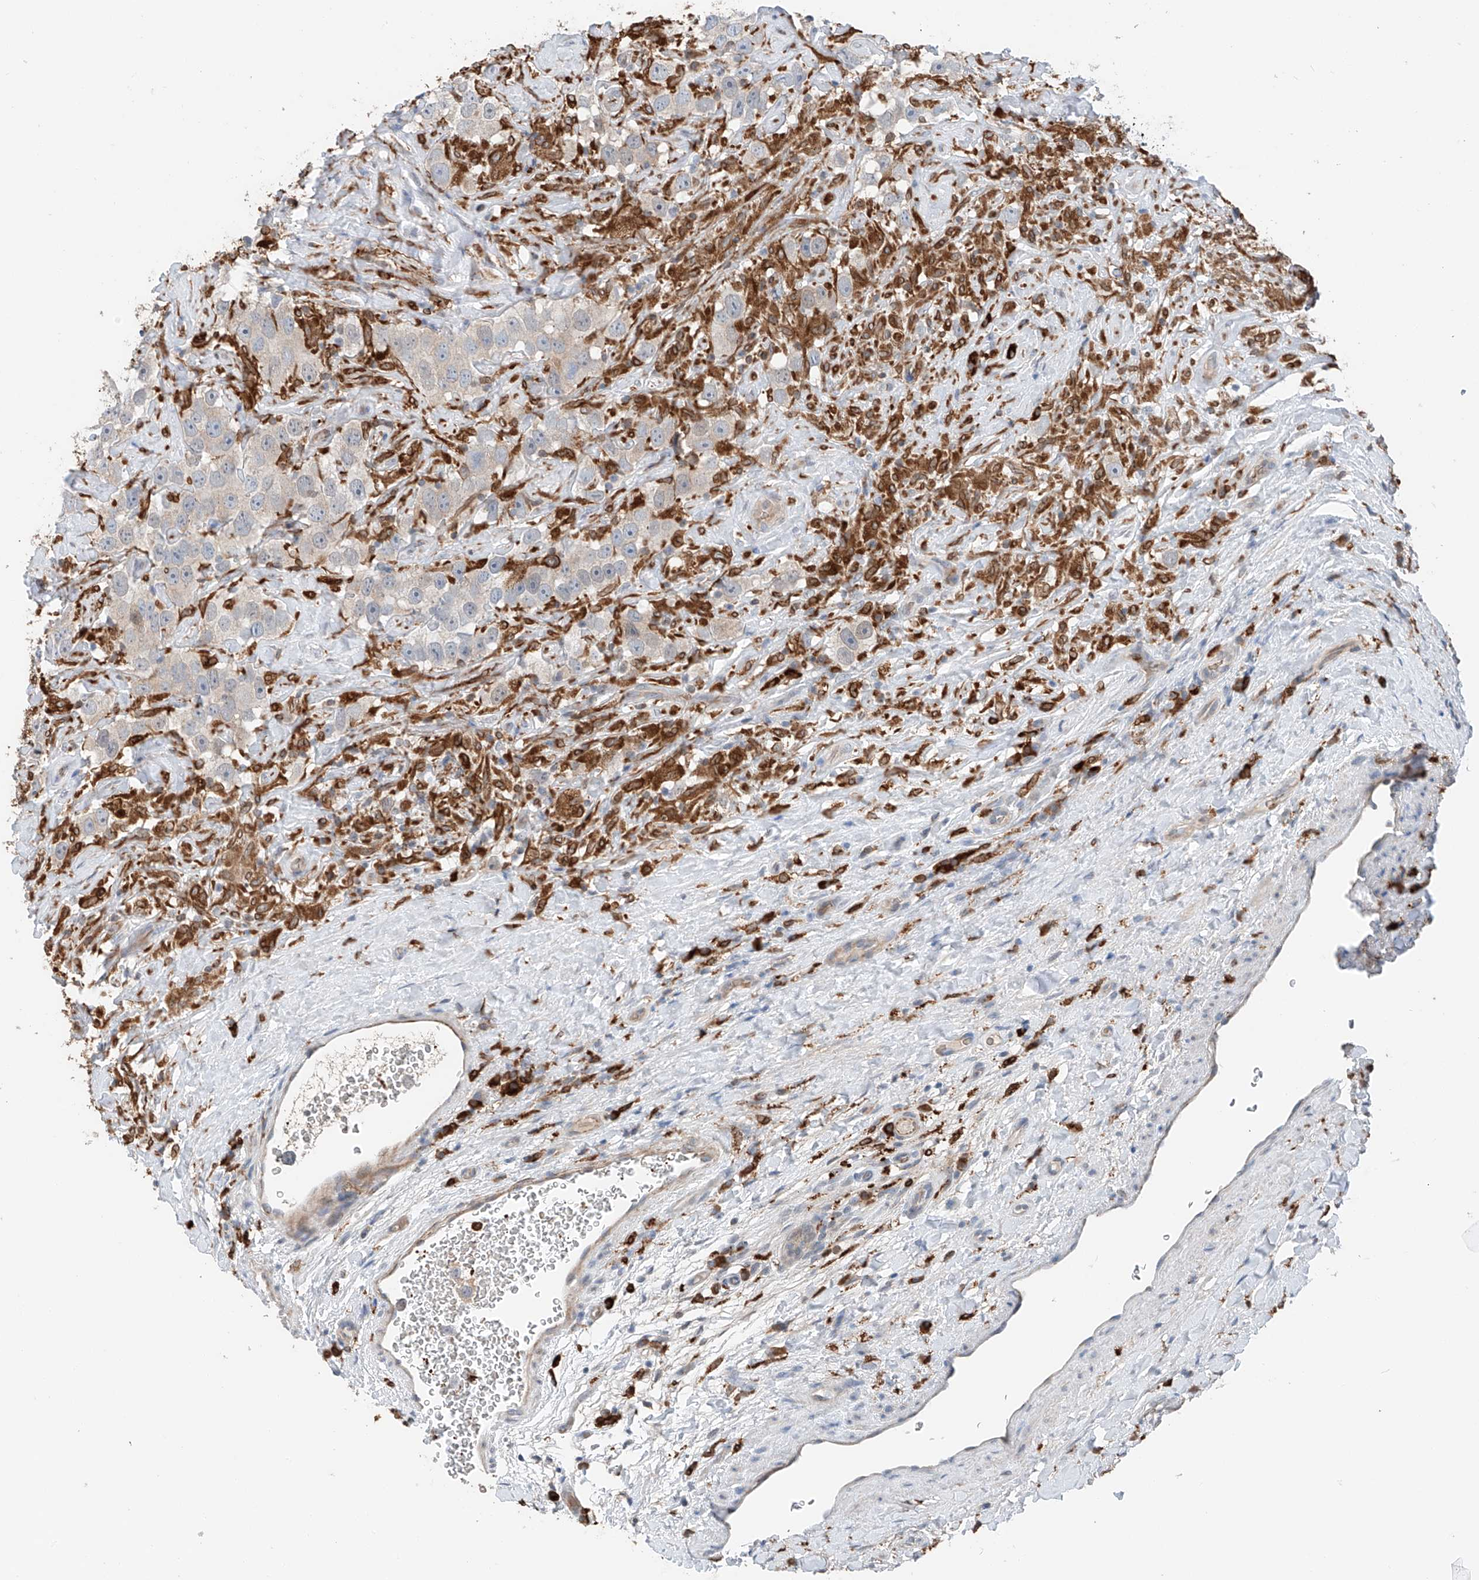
{"staining": {"intensity": "negative", "quantity": "none", "location": "none"}, "tissue": "testis cancer", "cell_type": "Tumor cells", "image_type": "cancer", "snomed": [{"axis": "morphology", "description": "Seminoma, NOS"}, {"axis": "topography", "description": "Testis"}], "caption": "Tumor cells show no significant protein positivity in testis cancer (seminoma).", "gene": "TBXAS1", "patient": {"sex": "male", "age": 49}}